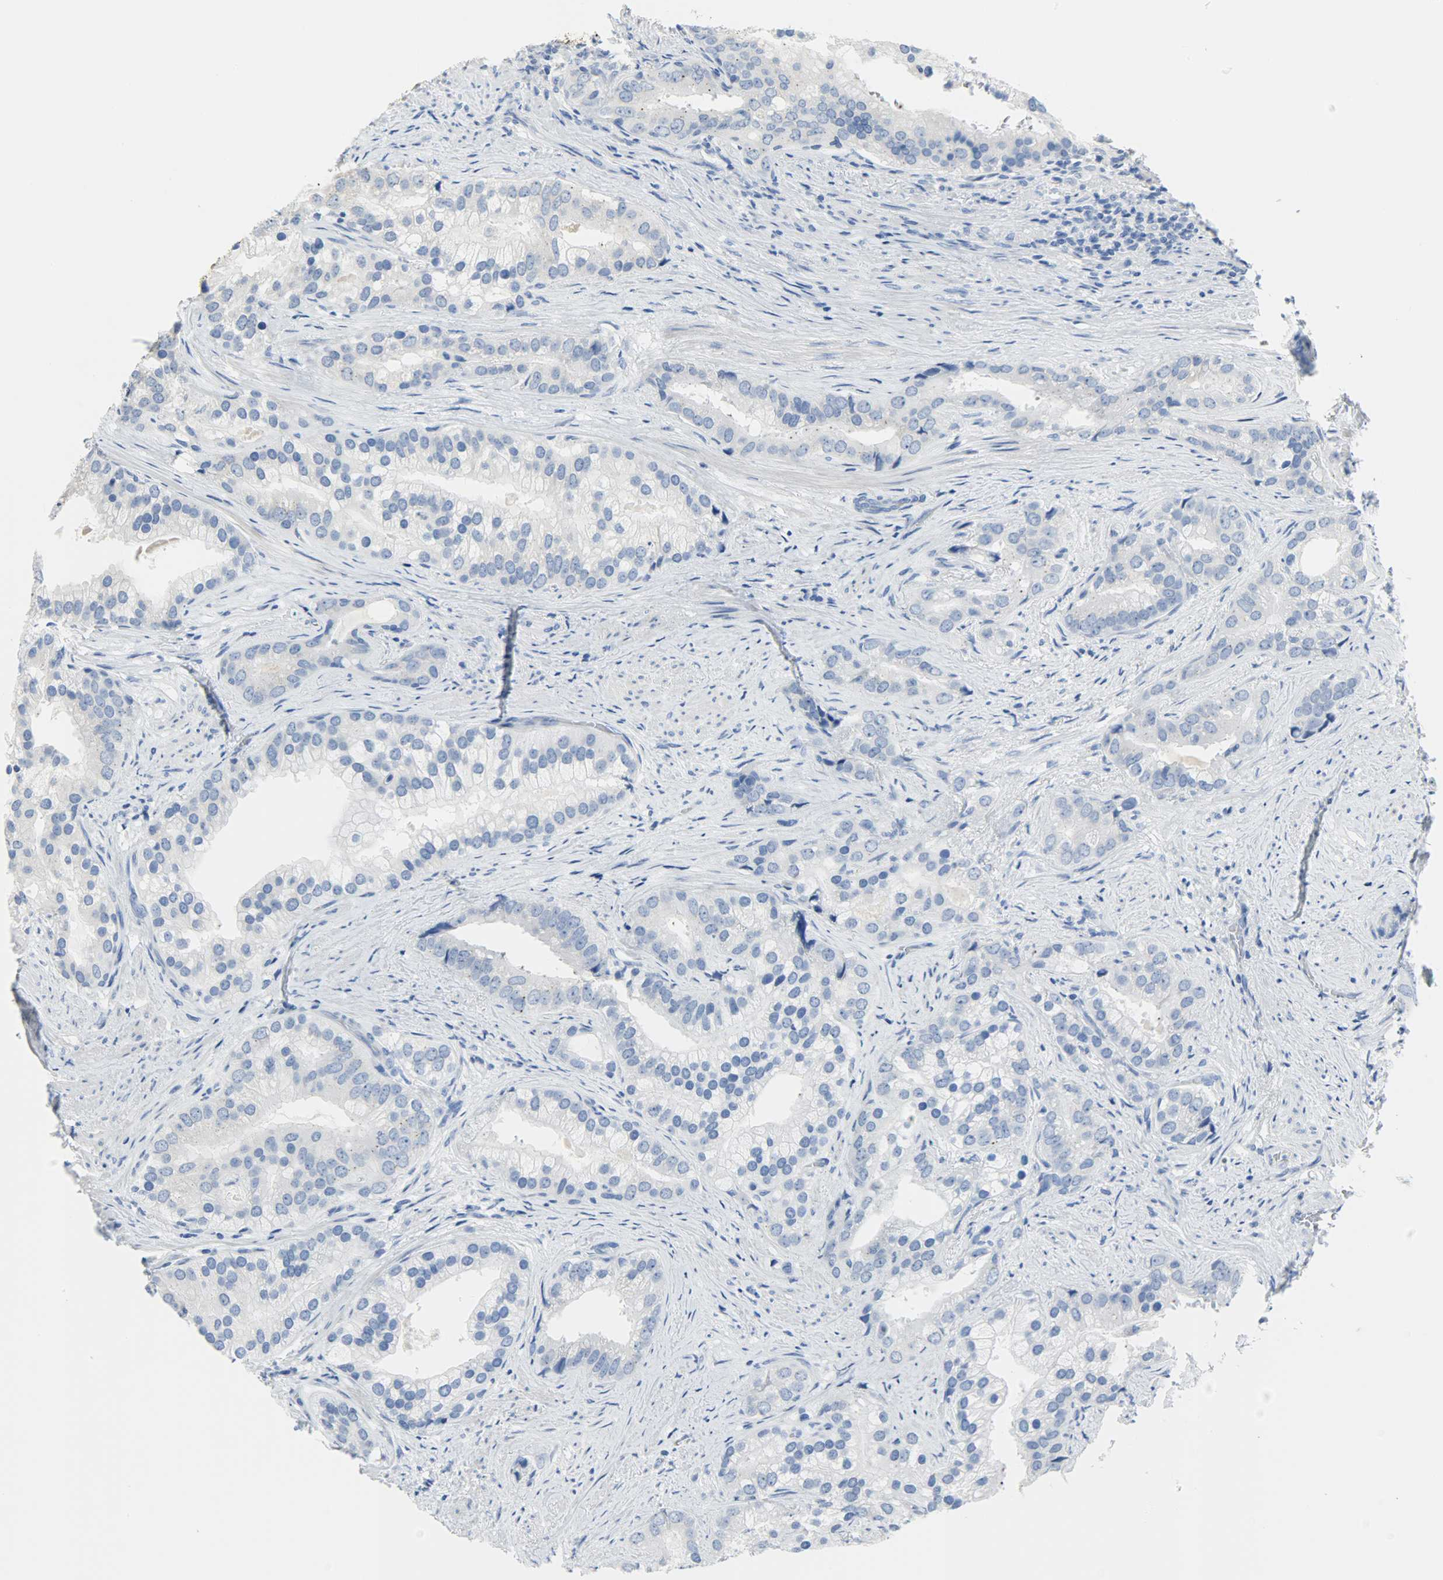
{"staining": {"intensity": "negative", "quantity": "none", "location": "none"}, "tissue": "prostate cancer", "cell_type": "Tumor cells", "image_type": "cancer", "snomed": [{"axis": "morphology", "description": "Adenocarcinoma, Low grade"}, {"axis": "topography", "description": "Prostate"}], "caption": "A micrograph of prostate cancer (low-grade adenocarcinoma) stained for a protein exhibits no brown staining in tumor cells.", "gene": "CEBPE", "patient": {"sex": "male", "age": 71}}